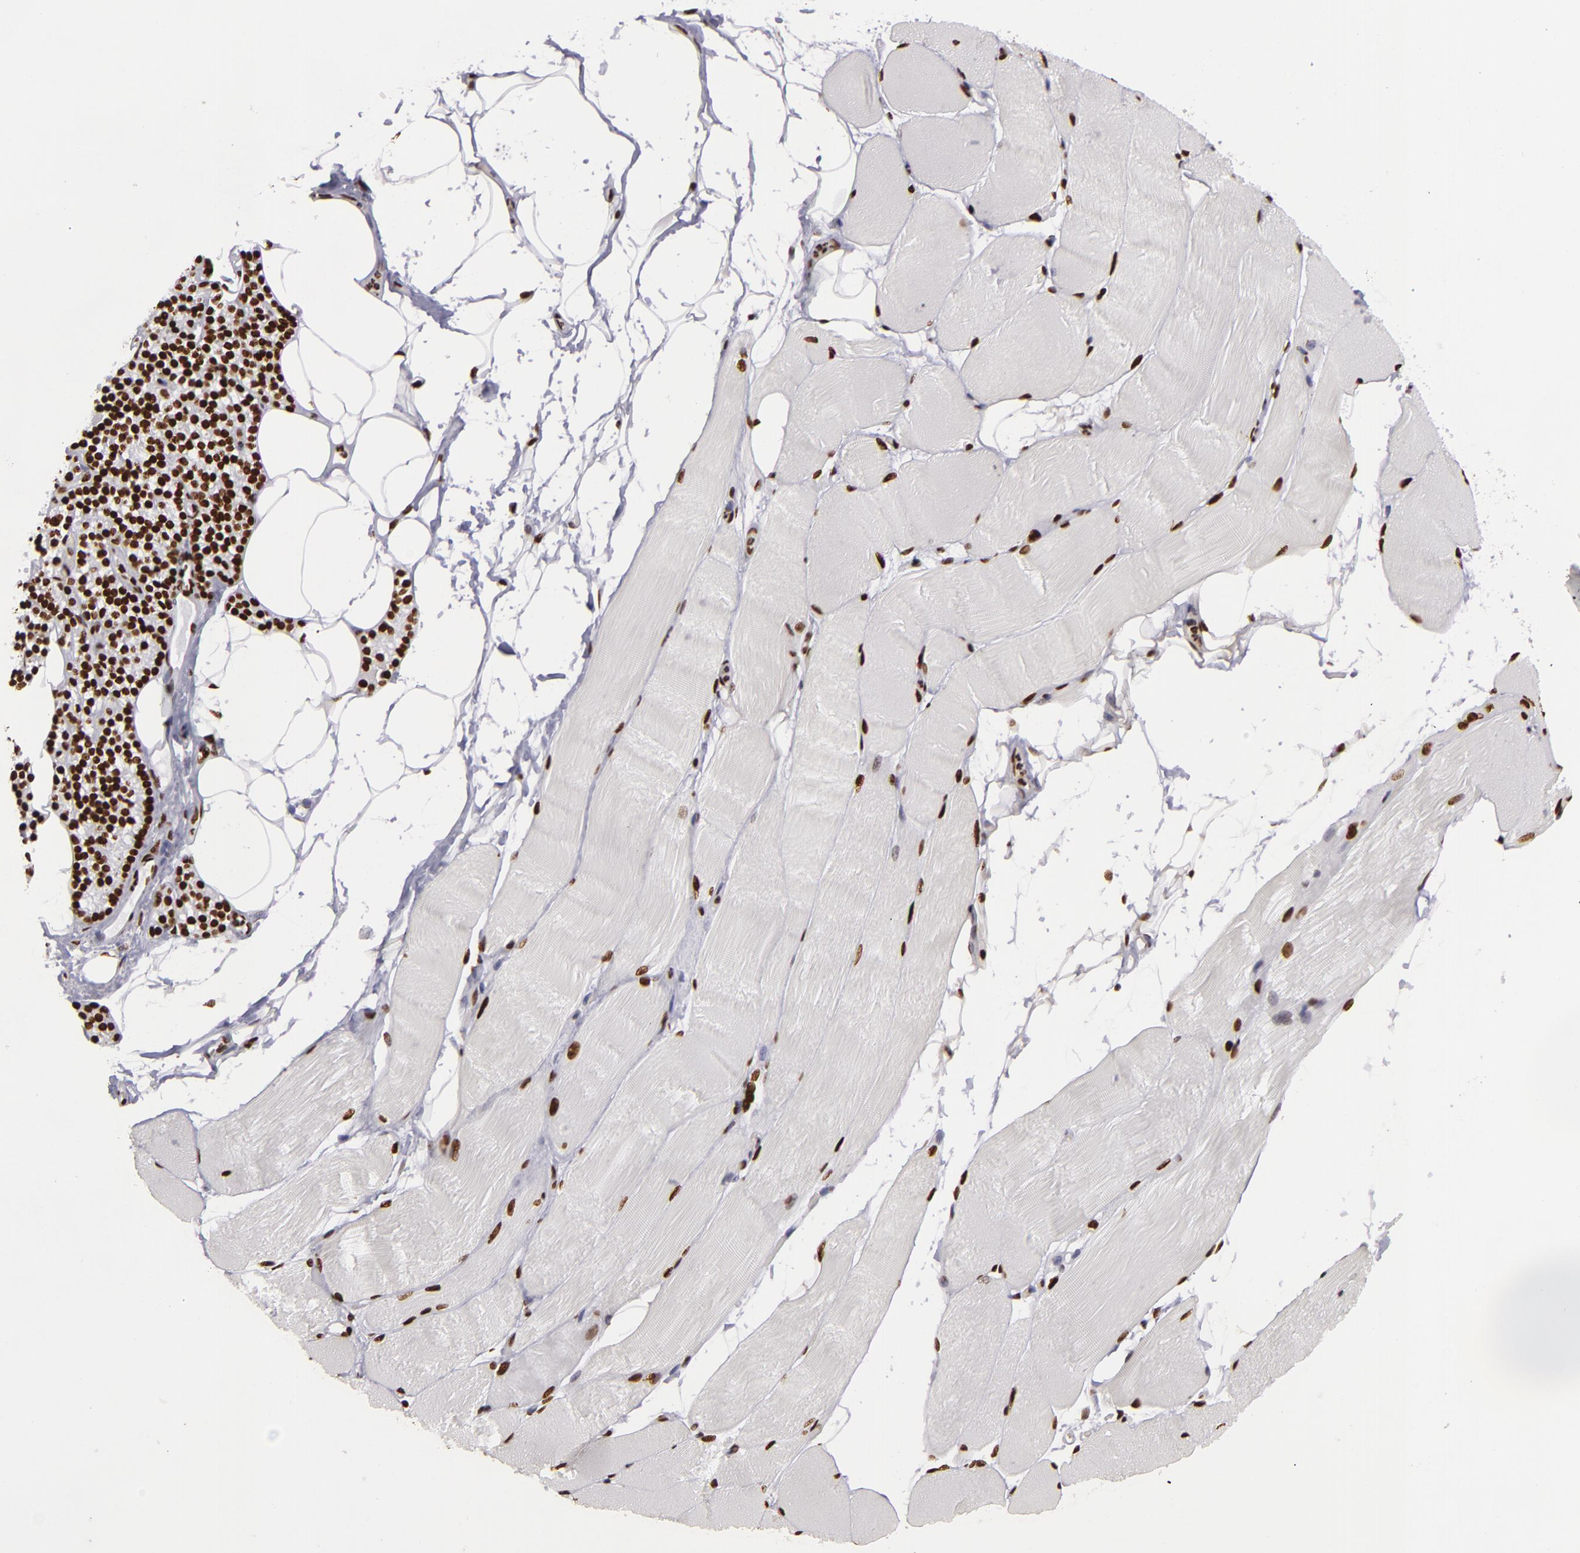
{"staining": {"intensity": "moderate", "quantity": "25%-75%", "location": "nuclear"}, "tissue": "skeletal muscle", "cell_type": "Myocytes", "image_type": "normal", "snomed": [{"axis": "morphology", "description": "Normal tissue, NOS"}, {"axis": "topography", "description": "Skeletal muscle"}, {"axis": "topography", "description": "Parathyroid gland"}], "caption": "Normal skeletal muscle displays moderate nuclear staining in about 25%-75% of myocytes, visualized by immunohistochemistry. The staining is performed using DAB (3,3'-diaminobenzidine) brown chromogen to label protein expression. The nuclei are counter-stained blue using hematoxylin.", "gene": "SAFB", "patient": {"sex": "female", "age": 37}}